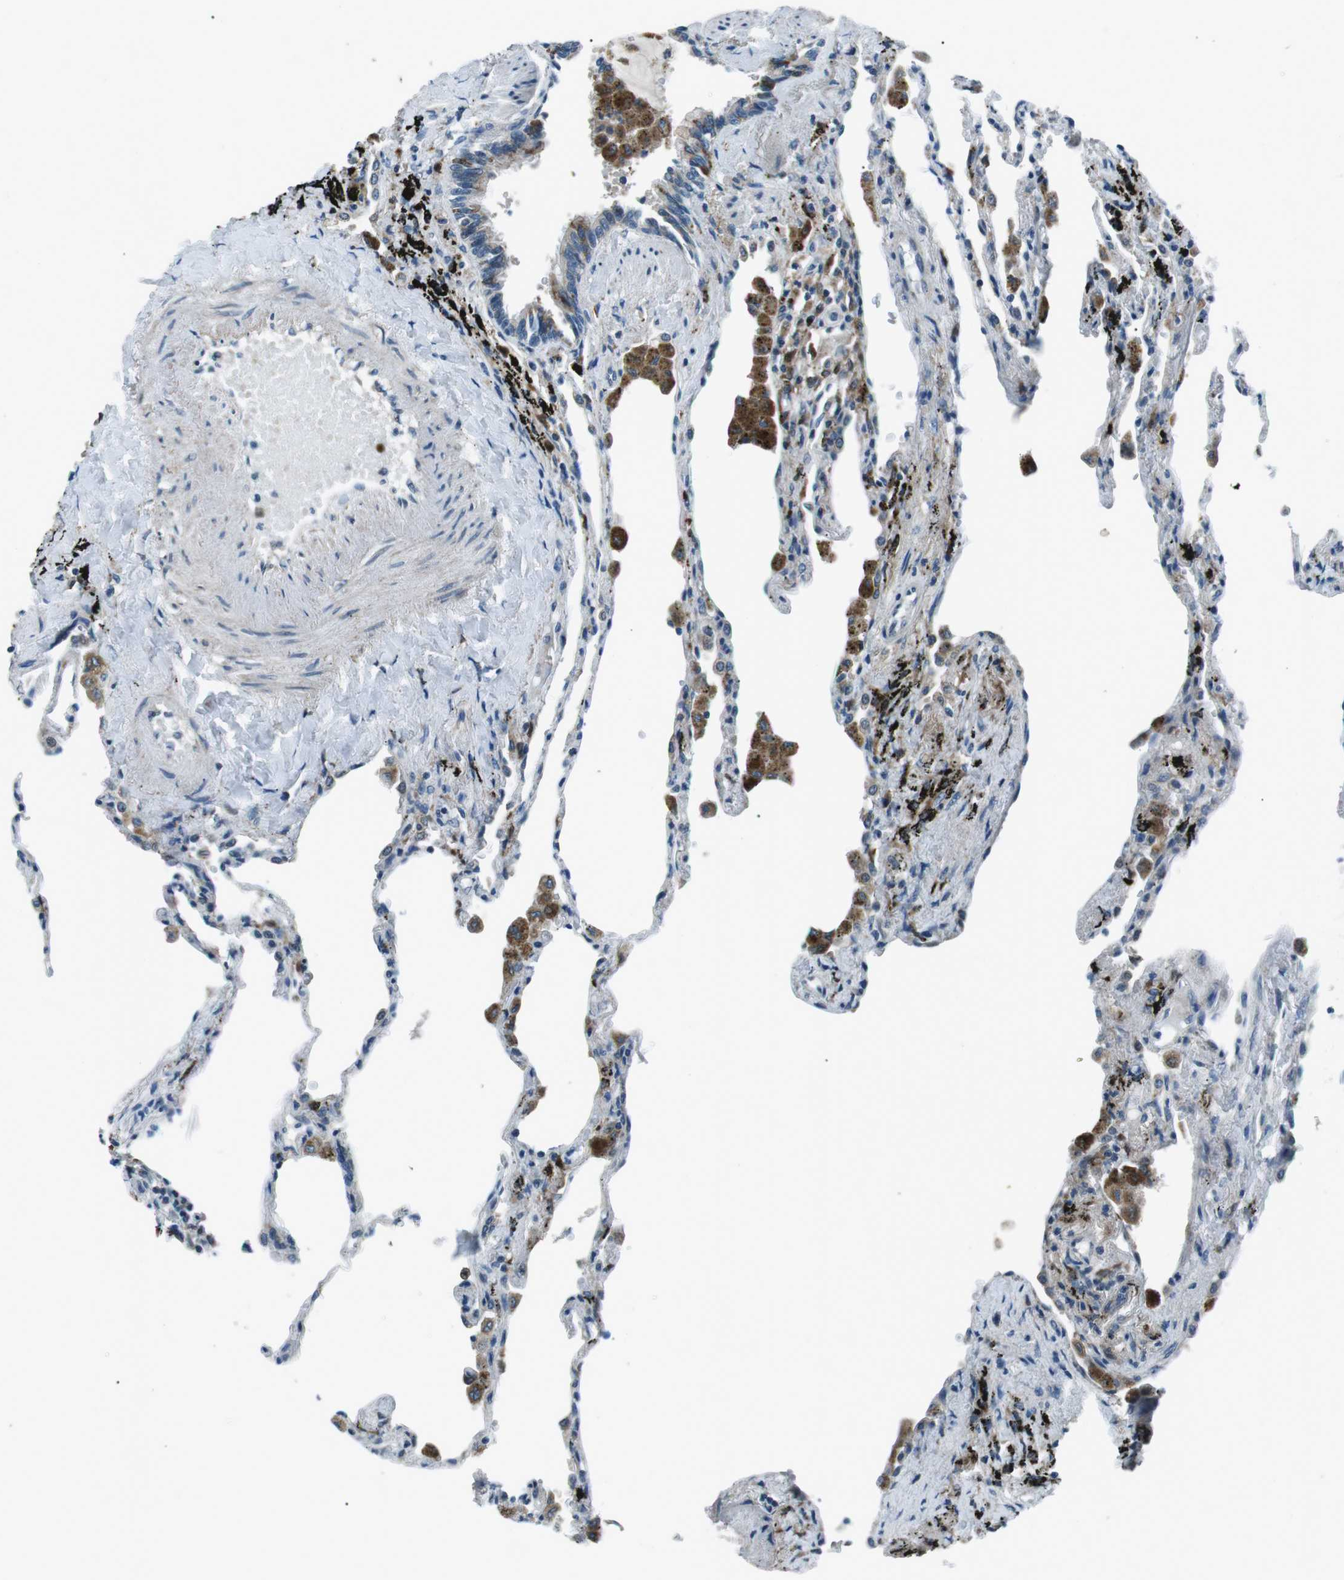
{"staining": {"intensity": "negative", "quantity": "none", "location": "none"}, "tissue": "lung", "cell_type": "Alveolar cells", "image_type": "normal", "snomed": [{"axis": "morphology", "description": "Normal tissue, NOS"}, {"axis": "topography", "description": "Lung"}], "caption": "The photomicrograph displays no staining of alveolar cells in normal lung. The staining is performed using DAB brown chromogen with nuclei counter-stained in using hematoxylin.", "gene": "BLNK", "patient": {"sex": "male", "age": 59}}